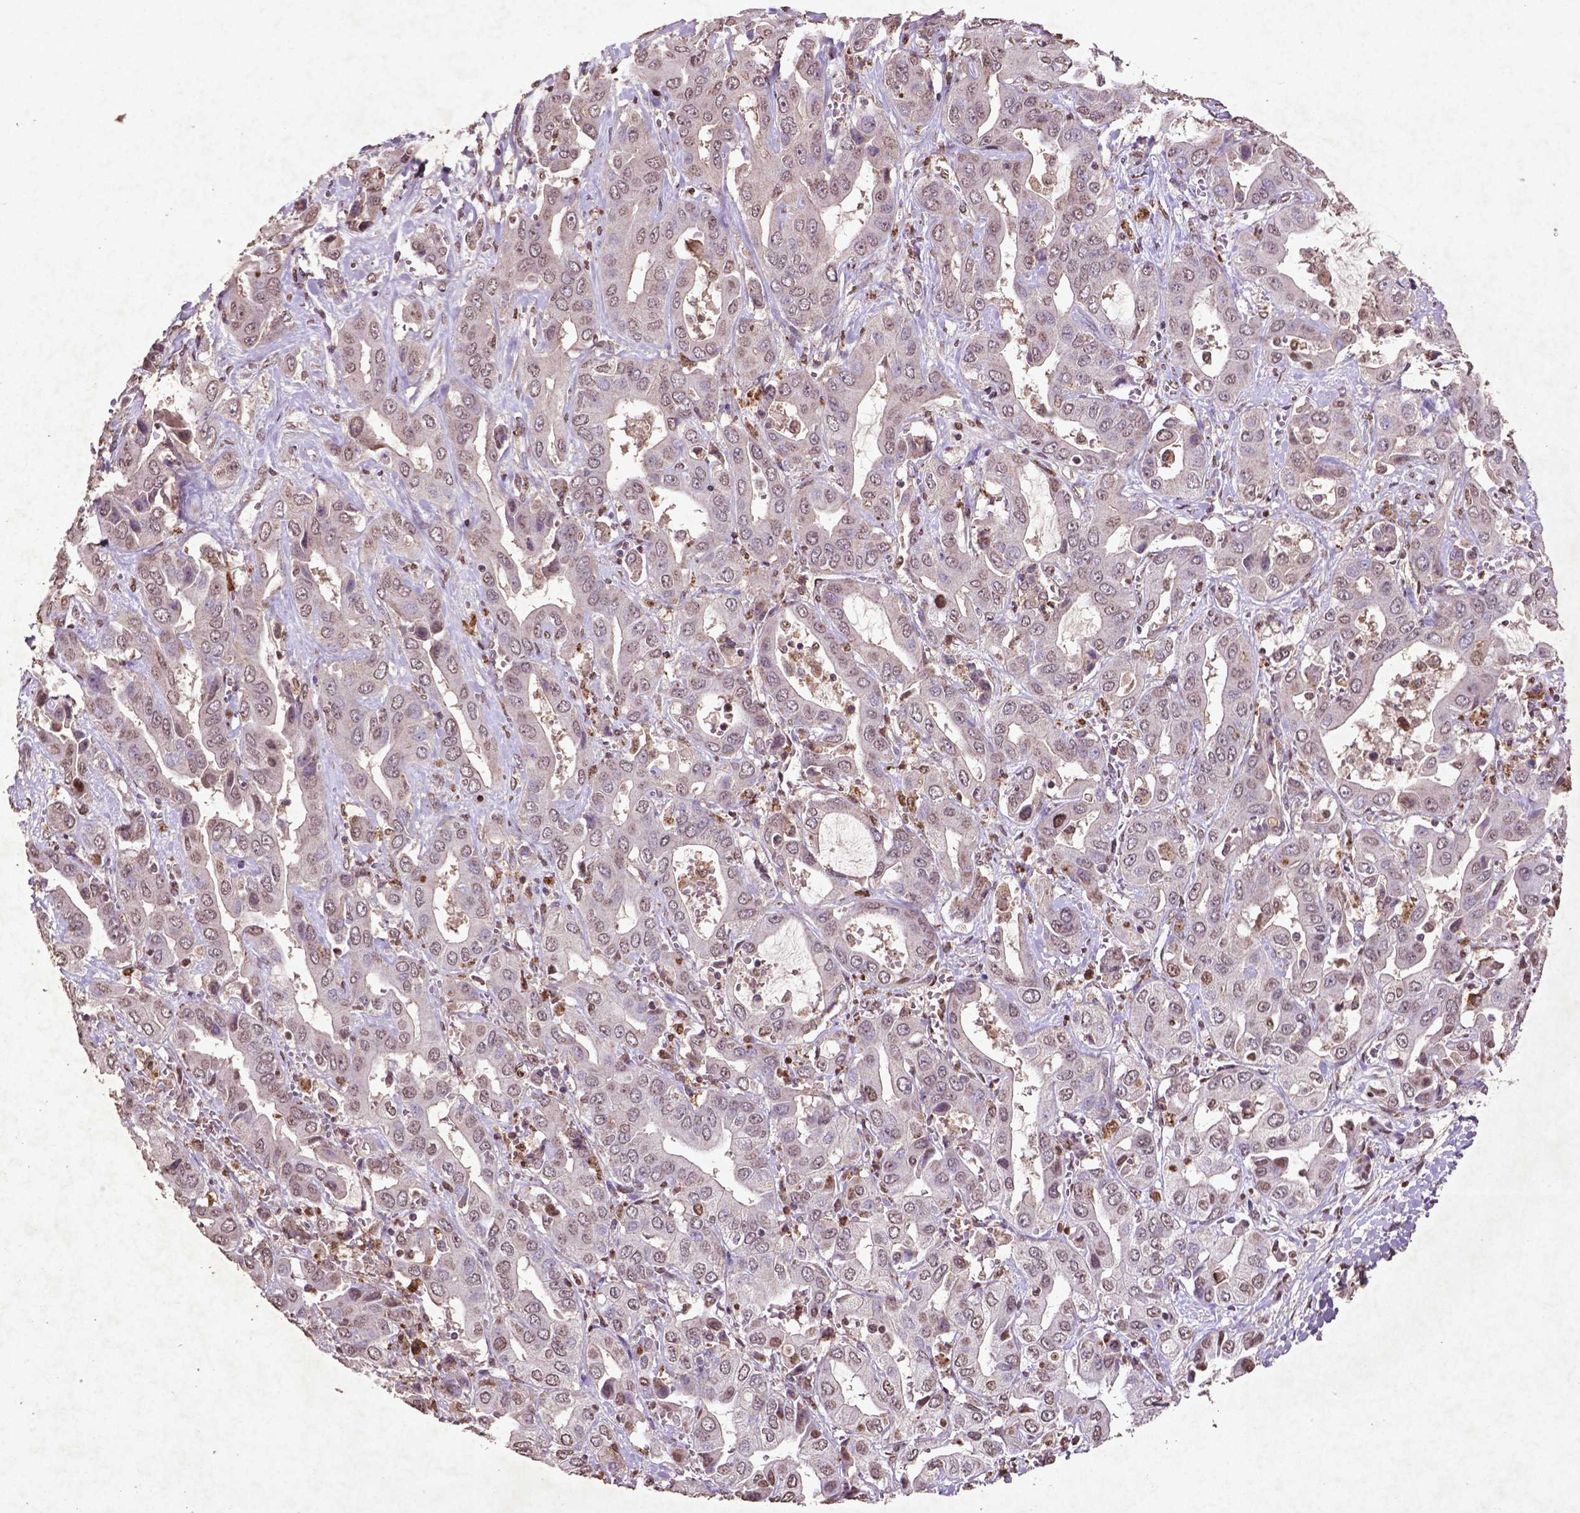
{"staining": {"intensity": "weak", "quantity": "<25%", "location": "nuclear"}, "tissue": "liver cancer", "cell_type": "Tumor cells", "image_type": "cancer", "snomed": [{"axis": "morphology", "description": "Cholangiocarcinoma"}, {"axis": "topography", "description": "Liver"}], "caption": "This photomicrograph is of cholangiocarcinoma (liver) stained with immunohistochemistry (IHC) to label a protein in brown with the nuclei are counter-stained blue. There is no expression in tumor cells.", "gene": "MTOR", "patient": {"sex": "female", "age": 52}}